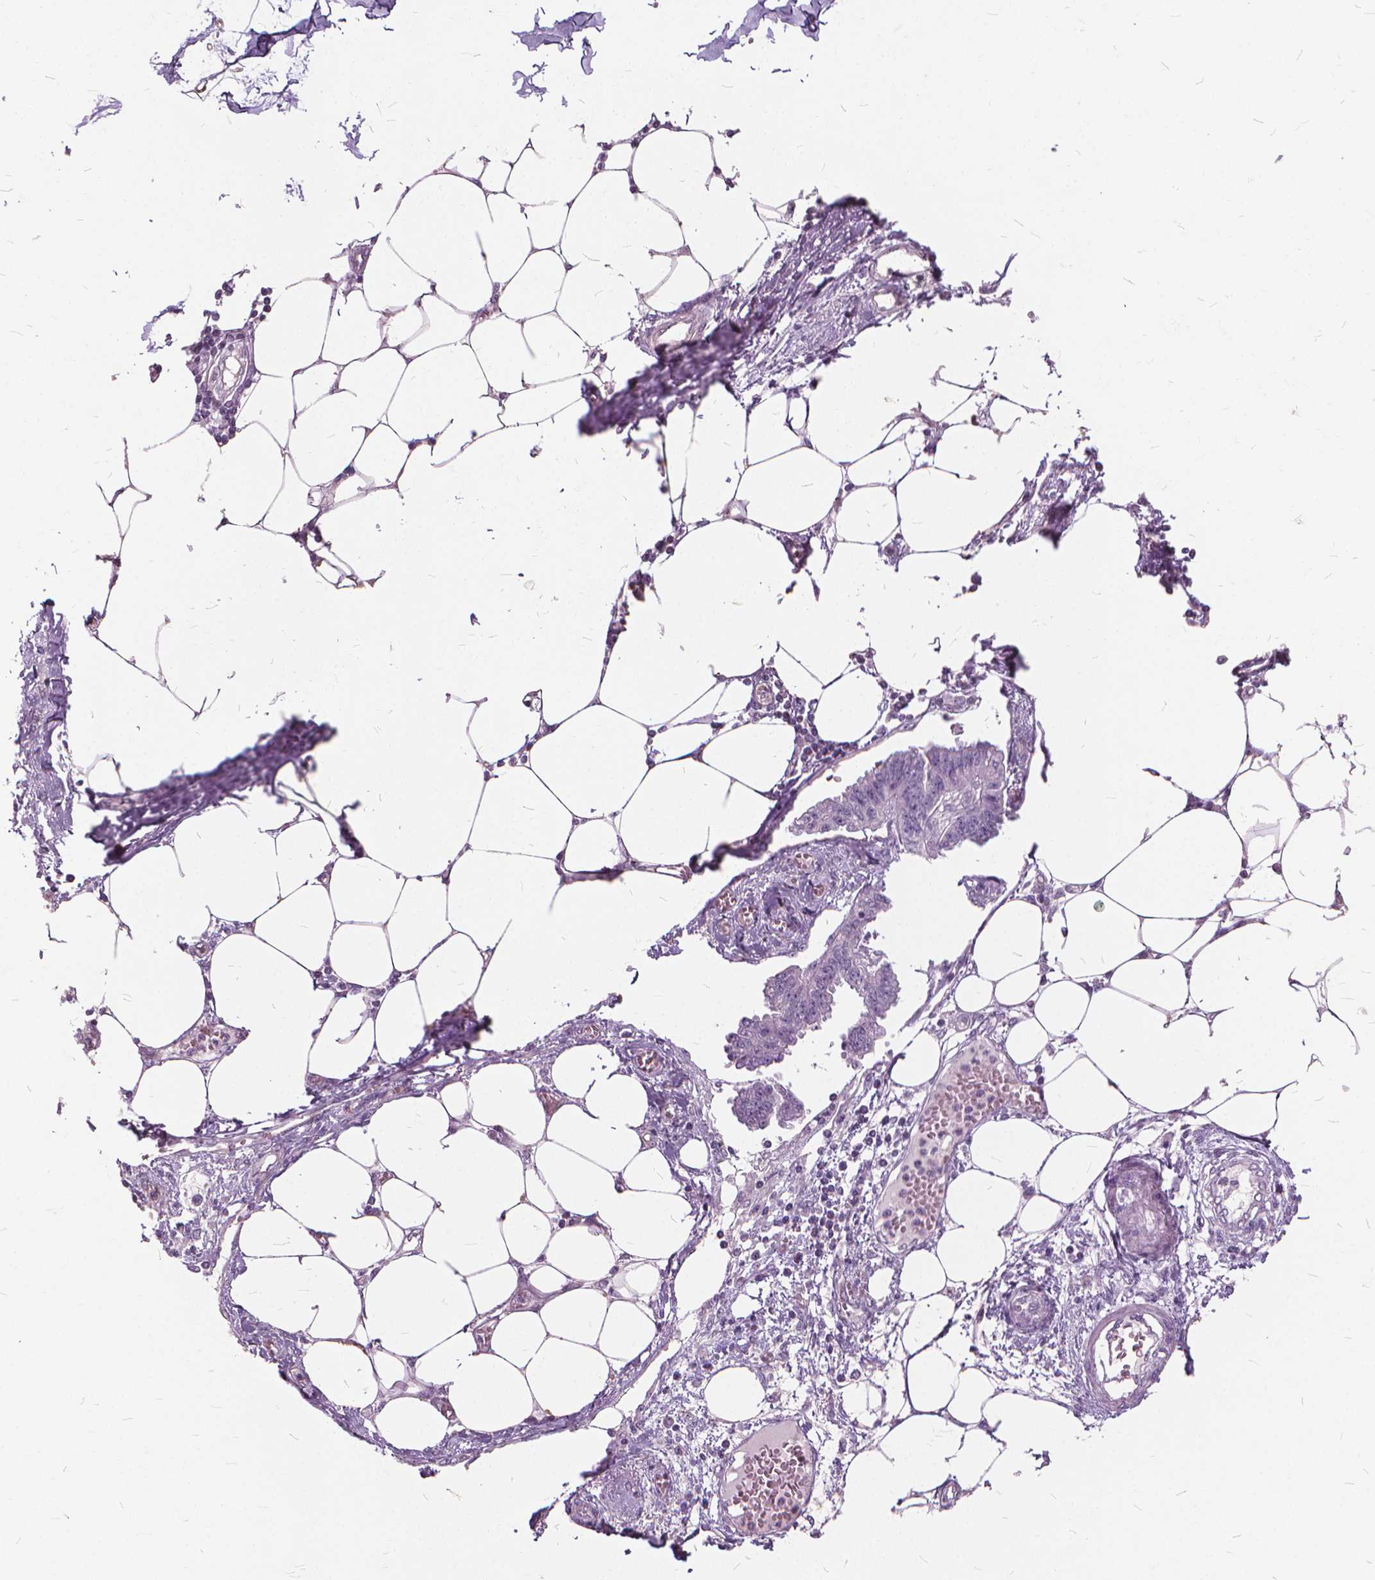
{"staining": {"intensity": "negative", "quantity": "none", "location": "none"}, "tissue": "endometrial cancer", "cell_type": "Tumor cells", "image_type": "cancer", "snomed": [{"axis": "morphology", "description": "Adenocarcinoma, NOS"}, {"axis": "morphology", "description": "Adenocarcinoma, metastatic, NOS"}, {"axis": "topography", "description": "Adipose tissue"}, {"axis": "topography", "description": "Endometrium"}], "caption": "This photomicrograph is of endometrial metastatic adenocarcinoma stained with immunohistochemistry to label a protein in brown with the nuclei are counter-stained blue. There is no positivity in tumor cells. Nuclei are stained in blue.", "gene": "STAT5B", "patient": {"sex": "female", "age": 67}}